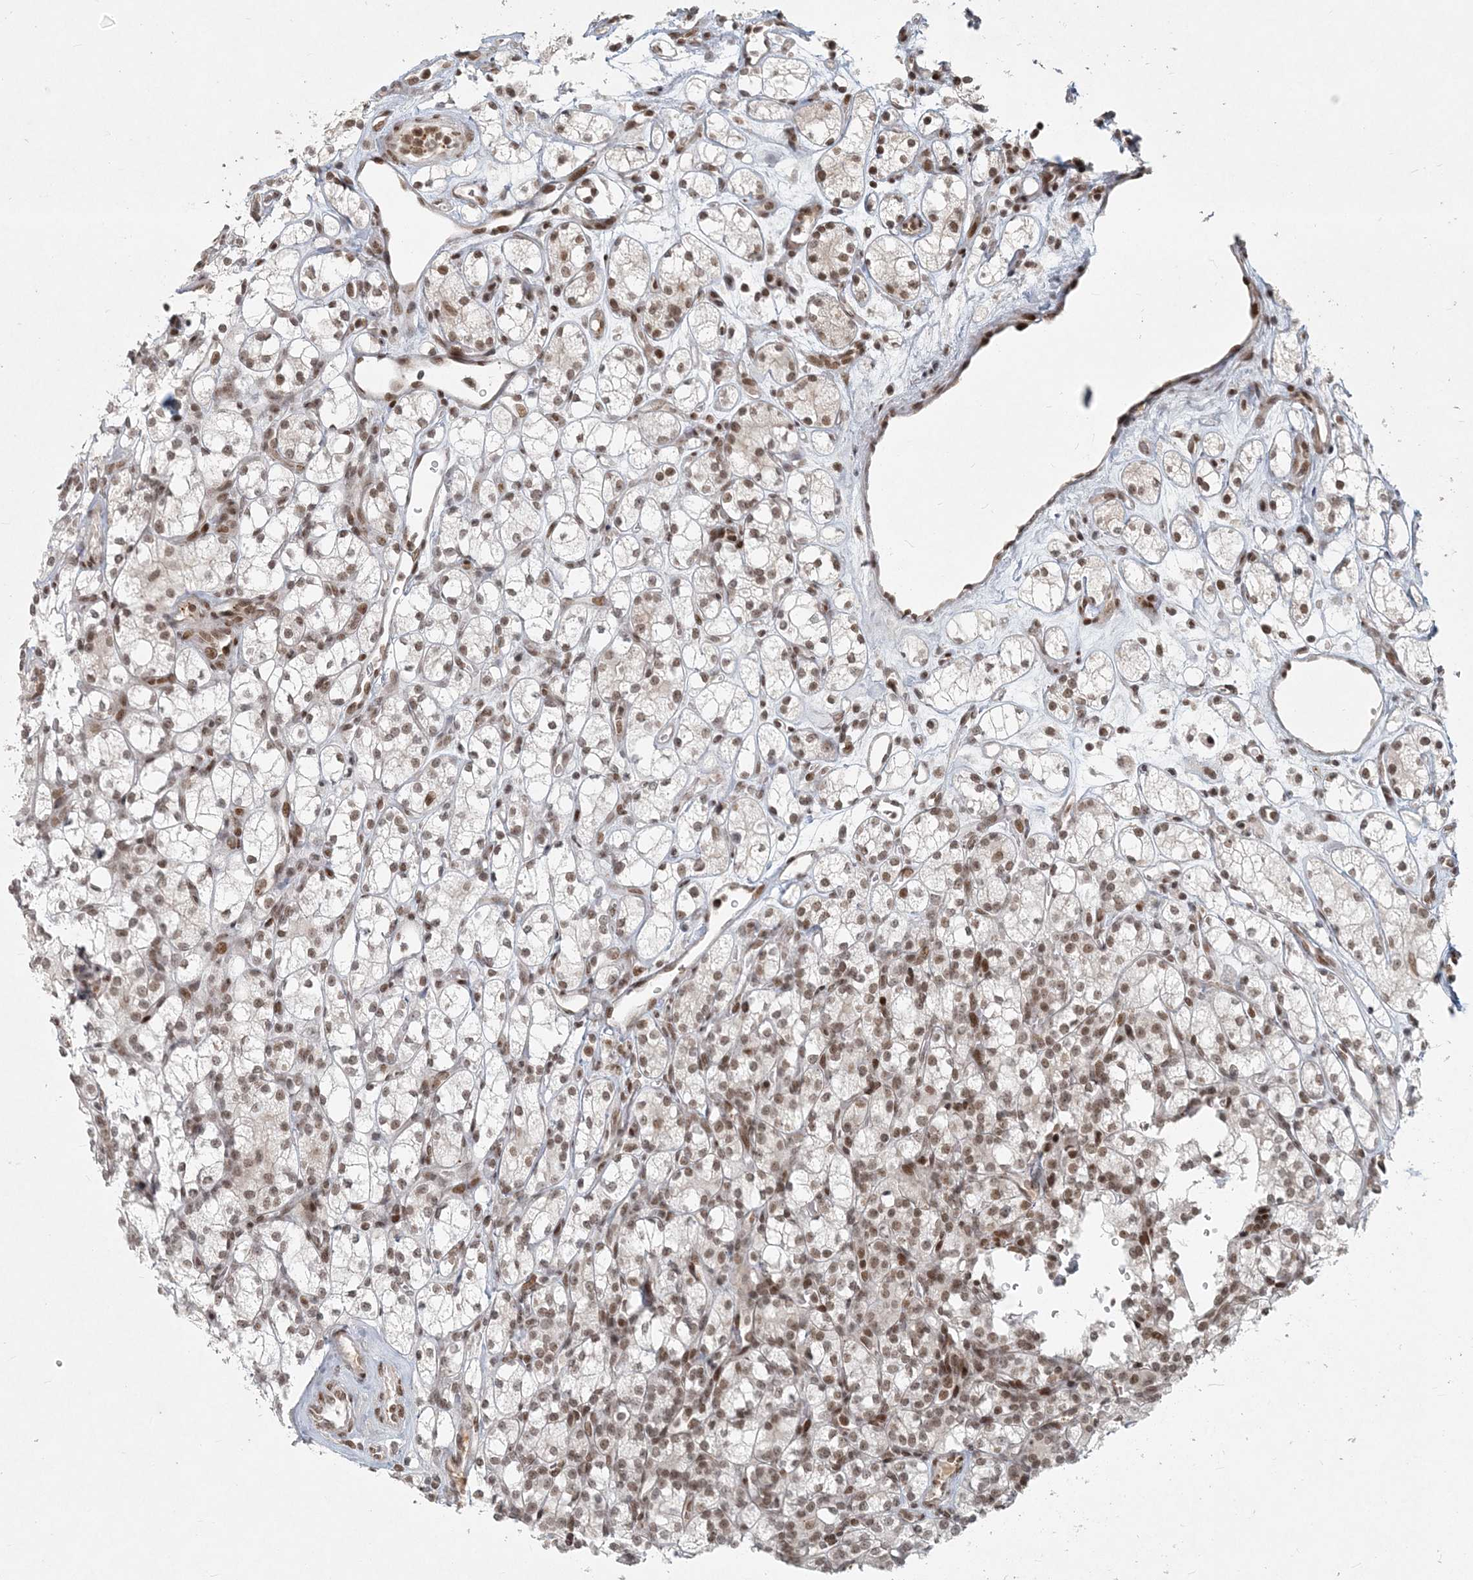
{"staining": {"intensity": "moderate", "quantity": "25%-75%", "location": "nuclear"}, "tissue": "renal cancer", "cell_type": "Tumor cells", "image_type": "cancer", "snomed": [{"axis": "morphology", "description": "Adenocarcinoma, NOS"}, {"axis": "topography", "description": "Kidney"}], "caption": "Immunohistochemistry (IHC) (DAB) staining of human renal cancer (adenocarcinoma) shows moderate nuclear protein positivity in approximately 25%-75% of tumor cells.", "gene": "BAZ1B", "patient": {"sex": "male", "age": 77}}